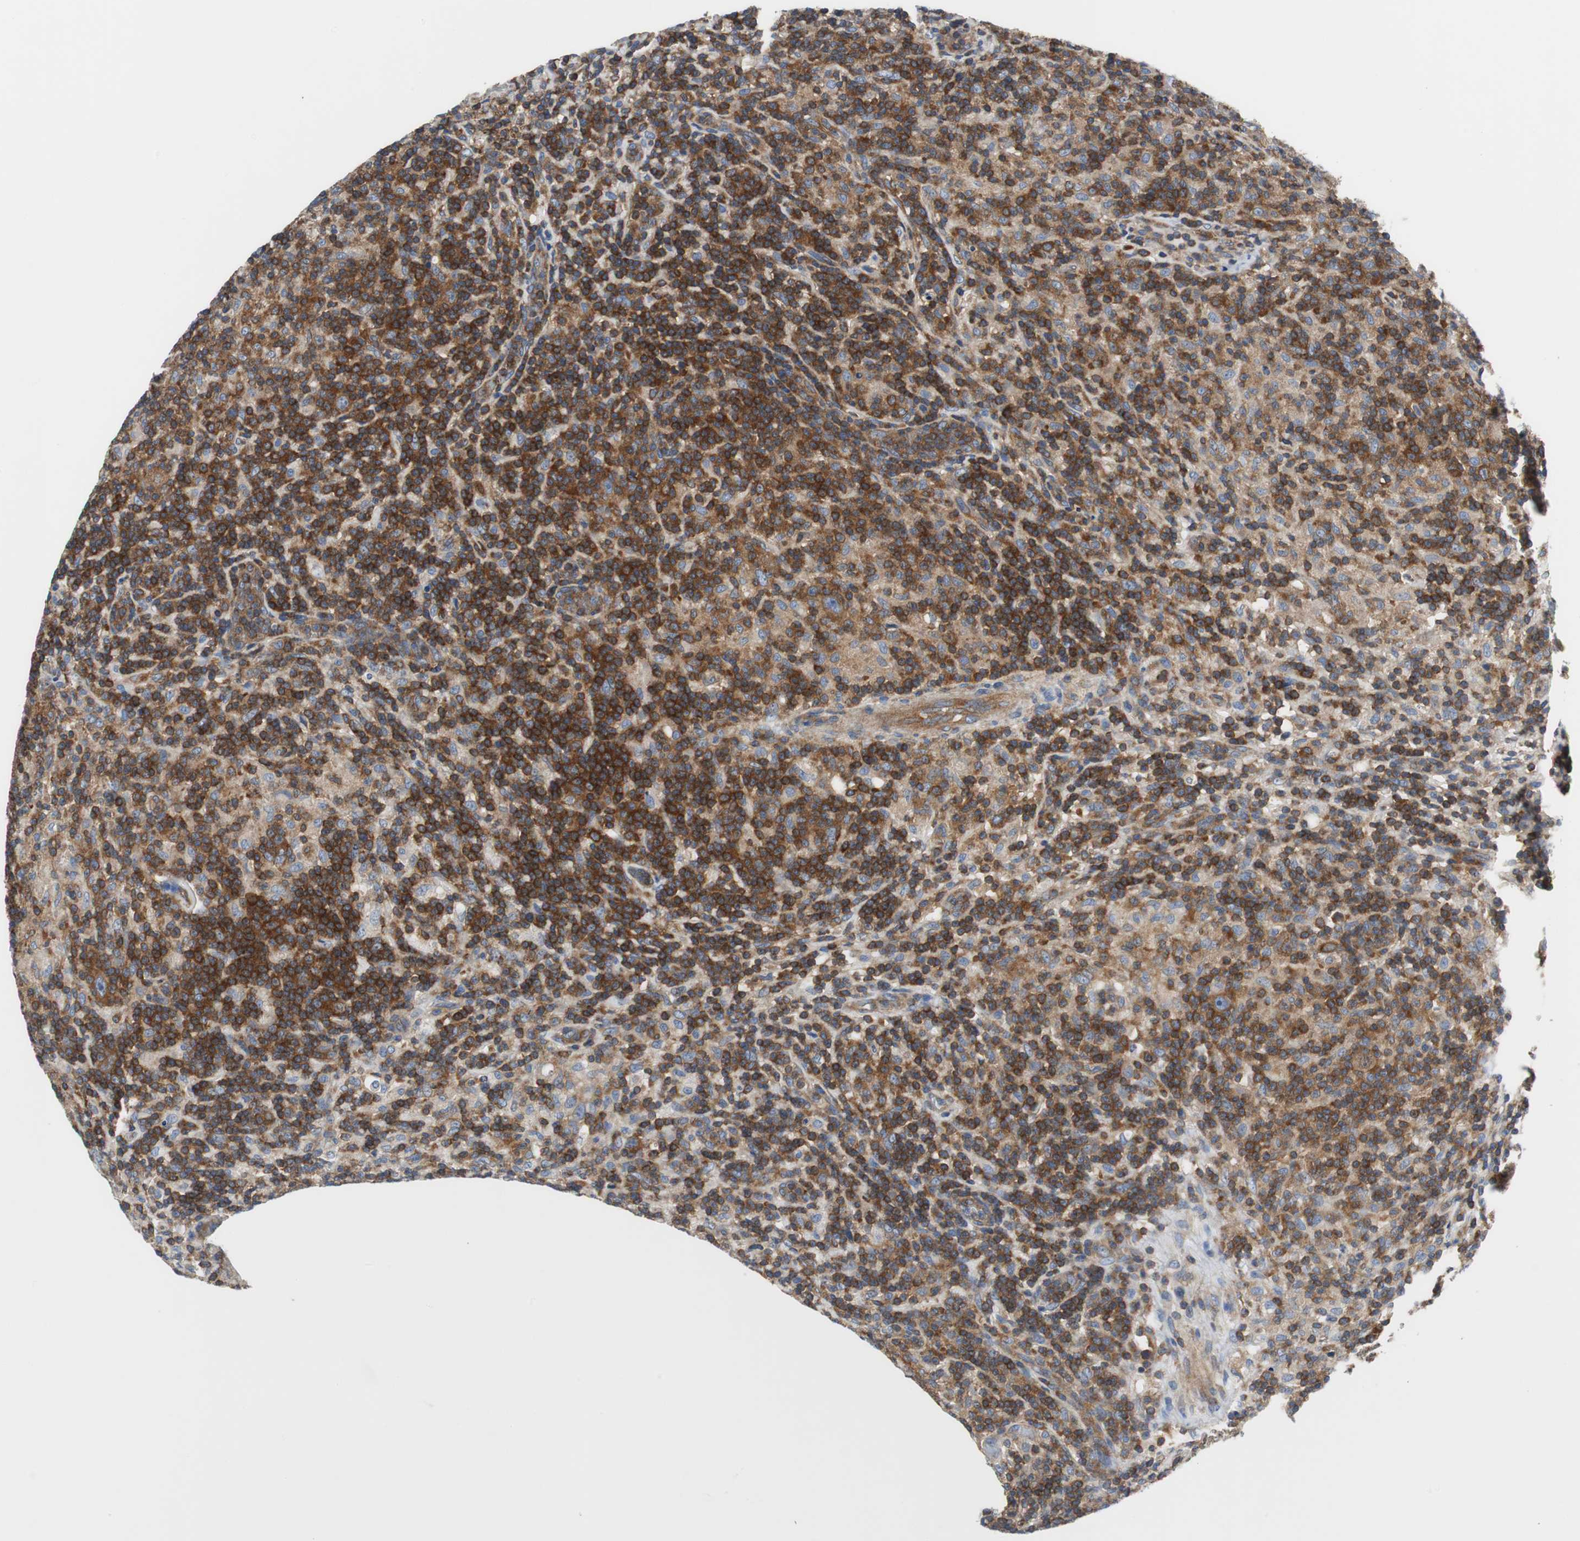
{"staining": {"intensity": "strong", "quantity": ">75%", "location": "cytoplasmic/membranous"}, "tissue": "lymphoma", "cell_type": "Tumor cells", "image_type": "cancer", "snomed": [{"axis": "morphology", "description": "Hodgkin's disease, NOS"}, {"axis": "topography", "description": "Lymph node"}], "caption": "Immunohistochemical staining of Hodgkin's disease reveals strong cytoplasmic/membranous protein expression in approximately >75% of tumor cells. The staining is performed using DAB brown chromogen to label protein expression. The nuclei are counter-stained blue using hematoxylin.", "gene": "BRAF", "patient": {"sex": "male", "age": 70}}